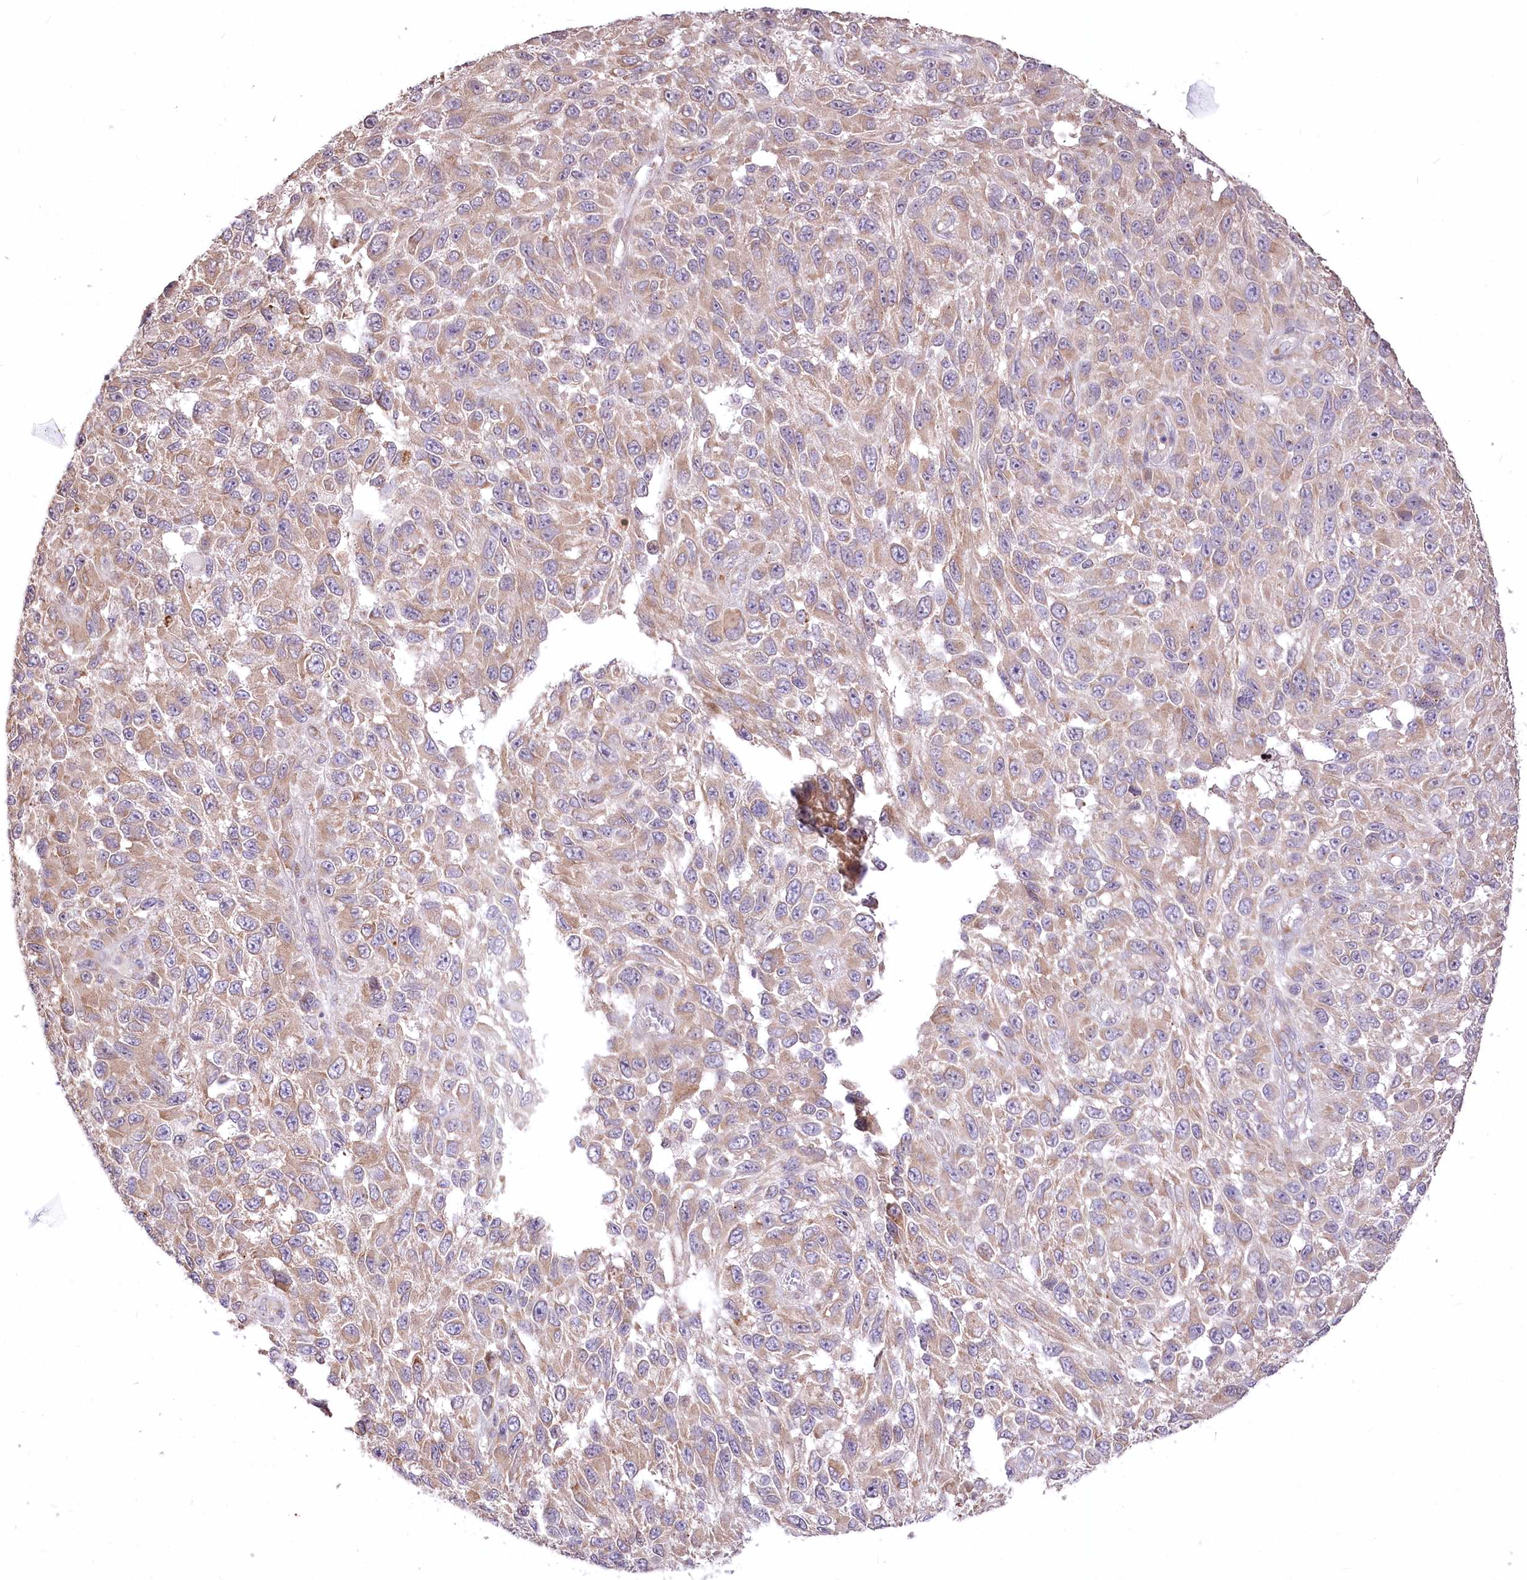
{"staining": {"intensity": "moderate", "quantity": ">75%", "location": "cytoplasmic/membranous"}, "tissue": "melanoma", "cell_type": "Tumor cells", "image_type": "cancer", "snomed": [{"axis": "morphology", "description": "Malignant melanoma, NOS"}, {"axis": "topography", "description": "Skin"}], "caption": "This is an image of immunohistochemistry staining of malignant melanoma, which shows moderate expression in the cytoplasmic/membranous of tumor cells.", "gene": "STT3B", "patient": {"sex": "female", "age": 96}}